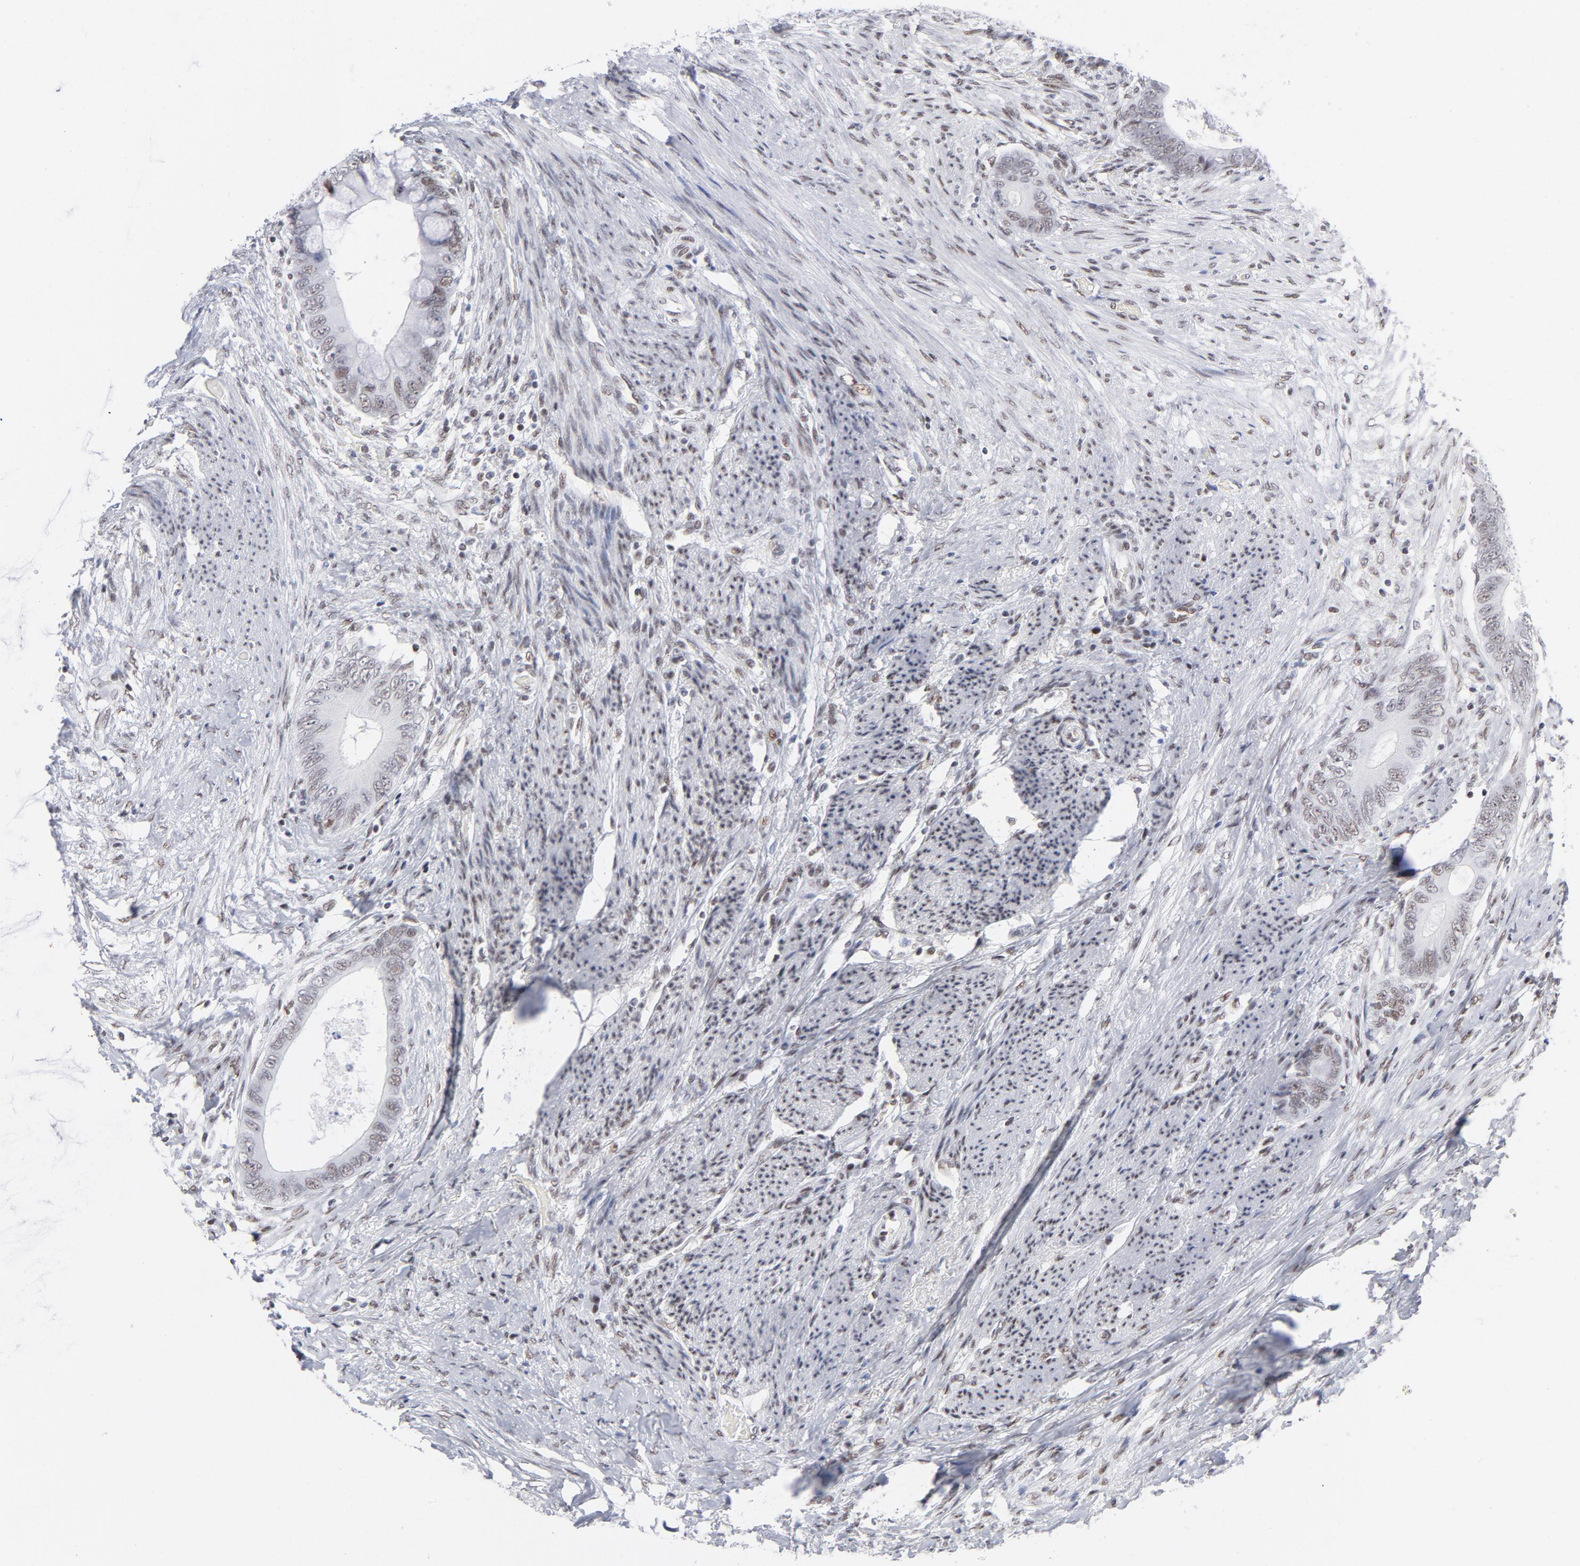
{"staining": {"intensity": "weak", "quantity": "25%-75%", "location": "nuclear"}, "tissue": "colorectal cancer", "cell_type": "Tumor cells", "image_type": "cancer", "snomed": [{"axis": "morphology", "description": "Normal tissue, NOS"}, {"axis": "morphology", "description": "Adenocarcinoma, NOS"}, {"axis": "topography", "description": "Rectum"}, {"axis": "topography", "description": "Peripheral nerve tissue"}], "caption": "Protein expression by immunohistochemistry demonstrates weak nuclear staining in approximately 25%-75% of tumor cells in colorectal cancer (adenocarcinoma).", "gene": "ATF2", "patient": {"sex": "female", "age": 77}}